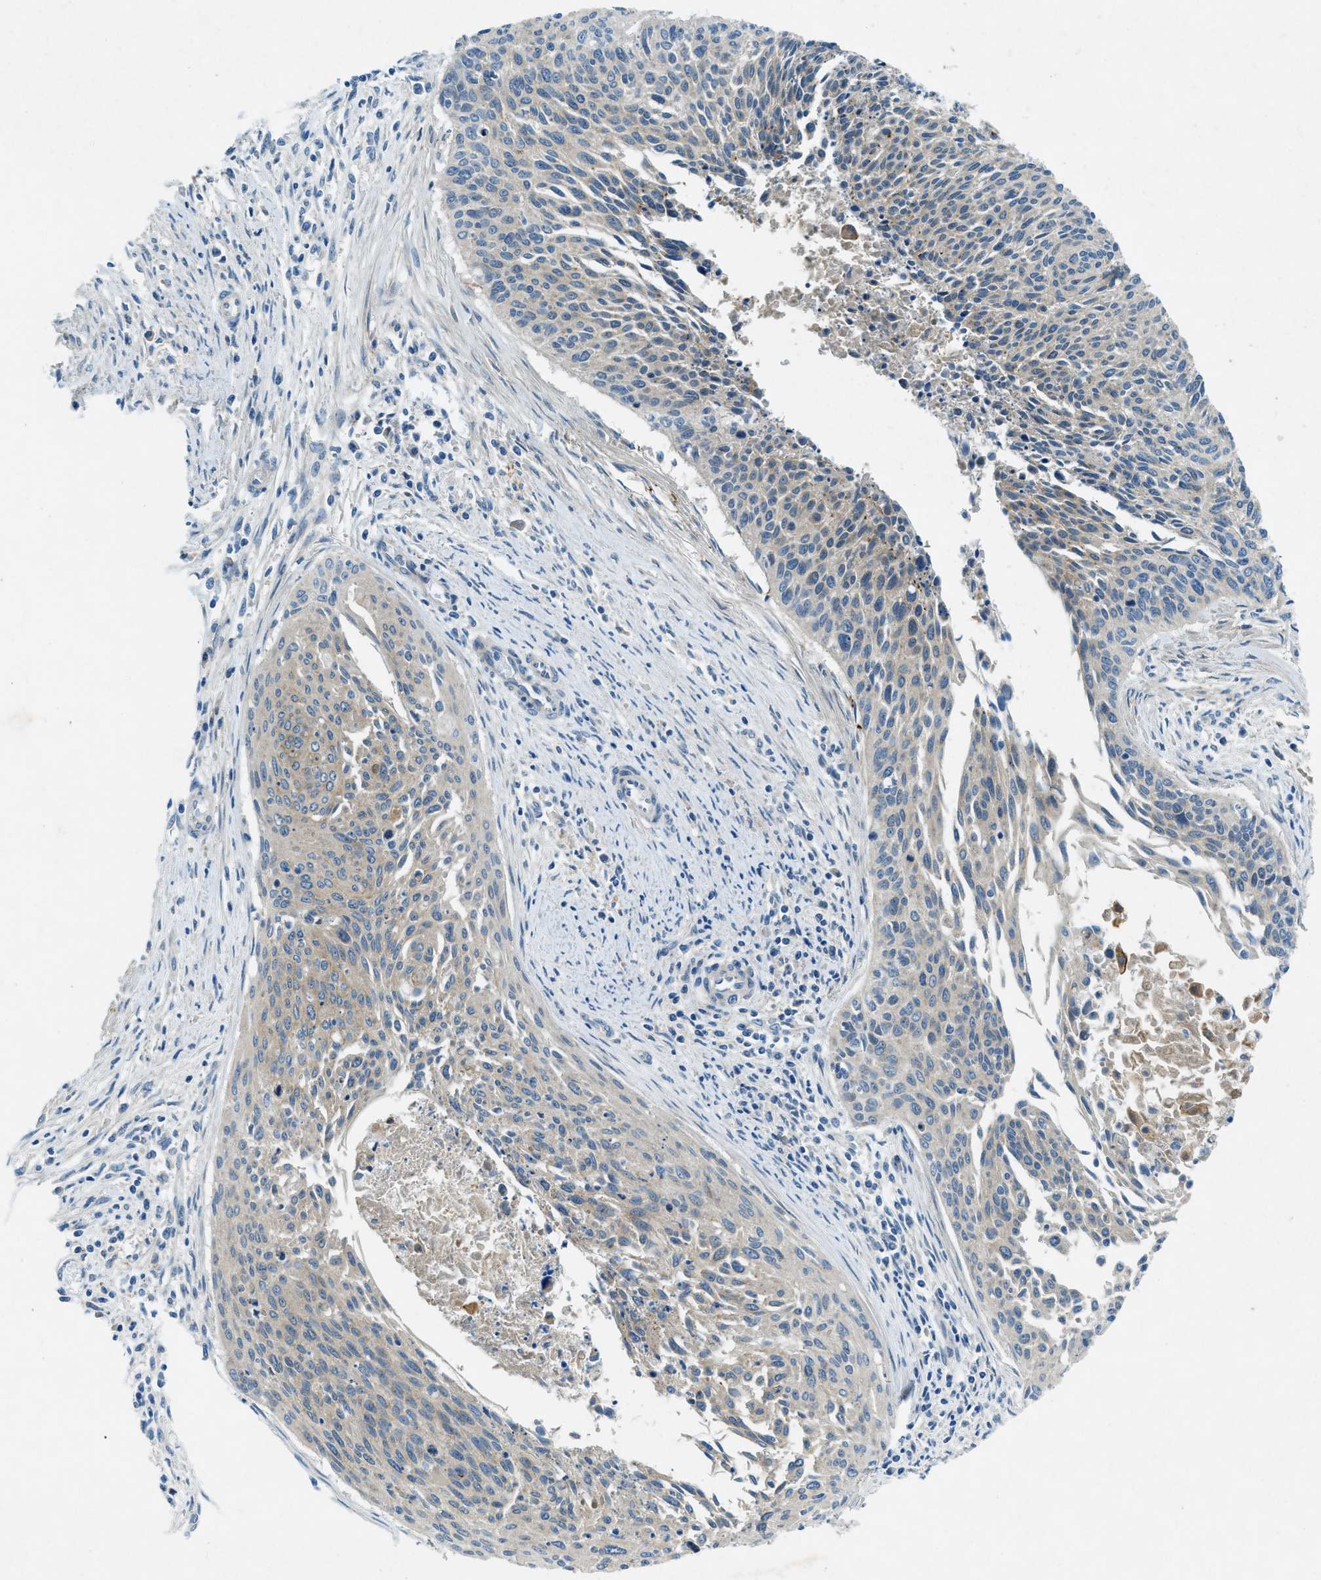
{"staining": {"intensity": "weak", "quantity": "25%-75%", "location": "cytoplasmic/membranous"}, "tissue": "cervical cancer", "cell_type": "Tumor cells", "image_type": "cancer", "snomed": [{"axis": "morphology", "description": "Squamous cell carcinoma, NOS"}, {"axis": "topography", "description": "Cervix"}], "caption": "Approximately 25%-75% of tumor cells in human cervical cancer exhibit weak cytoplasmic/membranous protein positivity as visualized by brown immunohistochemical staining.", "gene": "SNX14", "patient": {"sex": "female", "age": 55}}